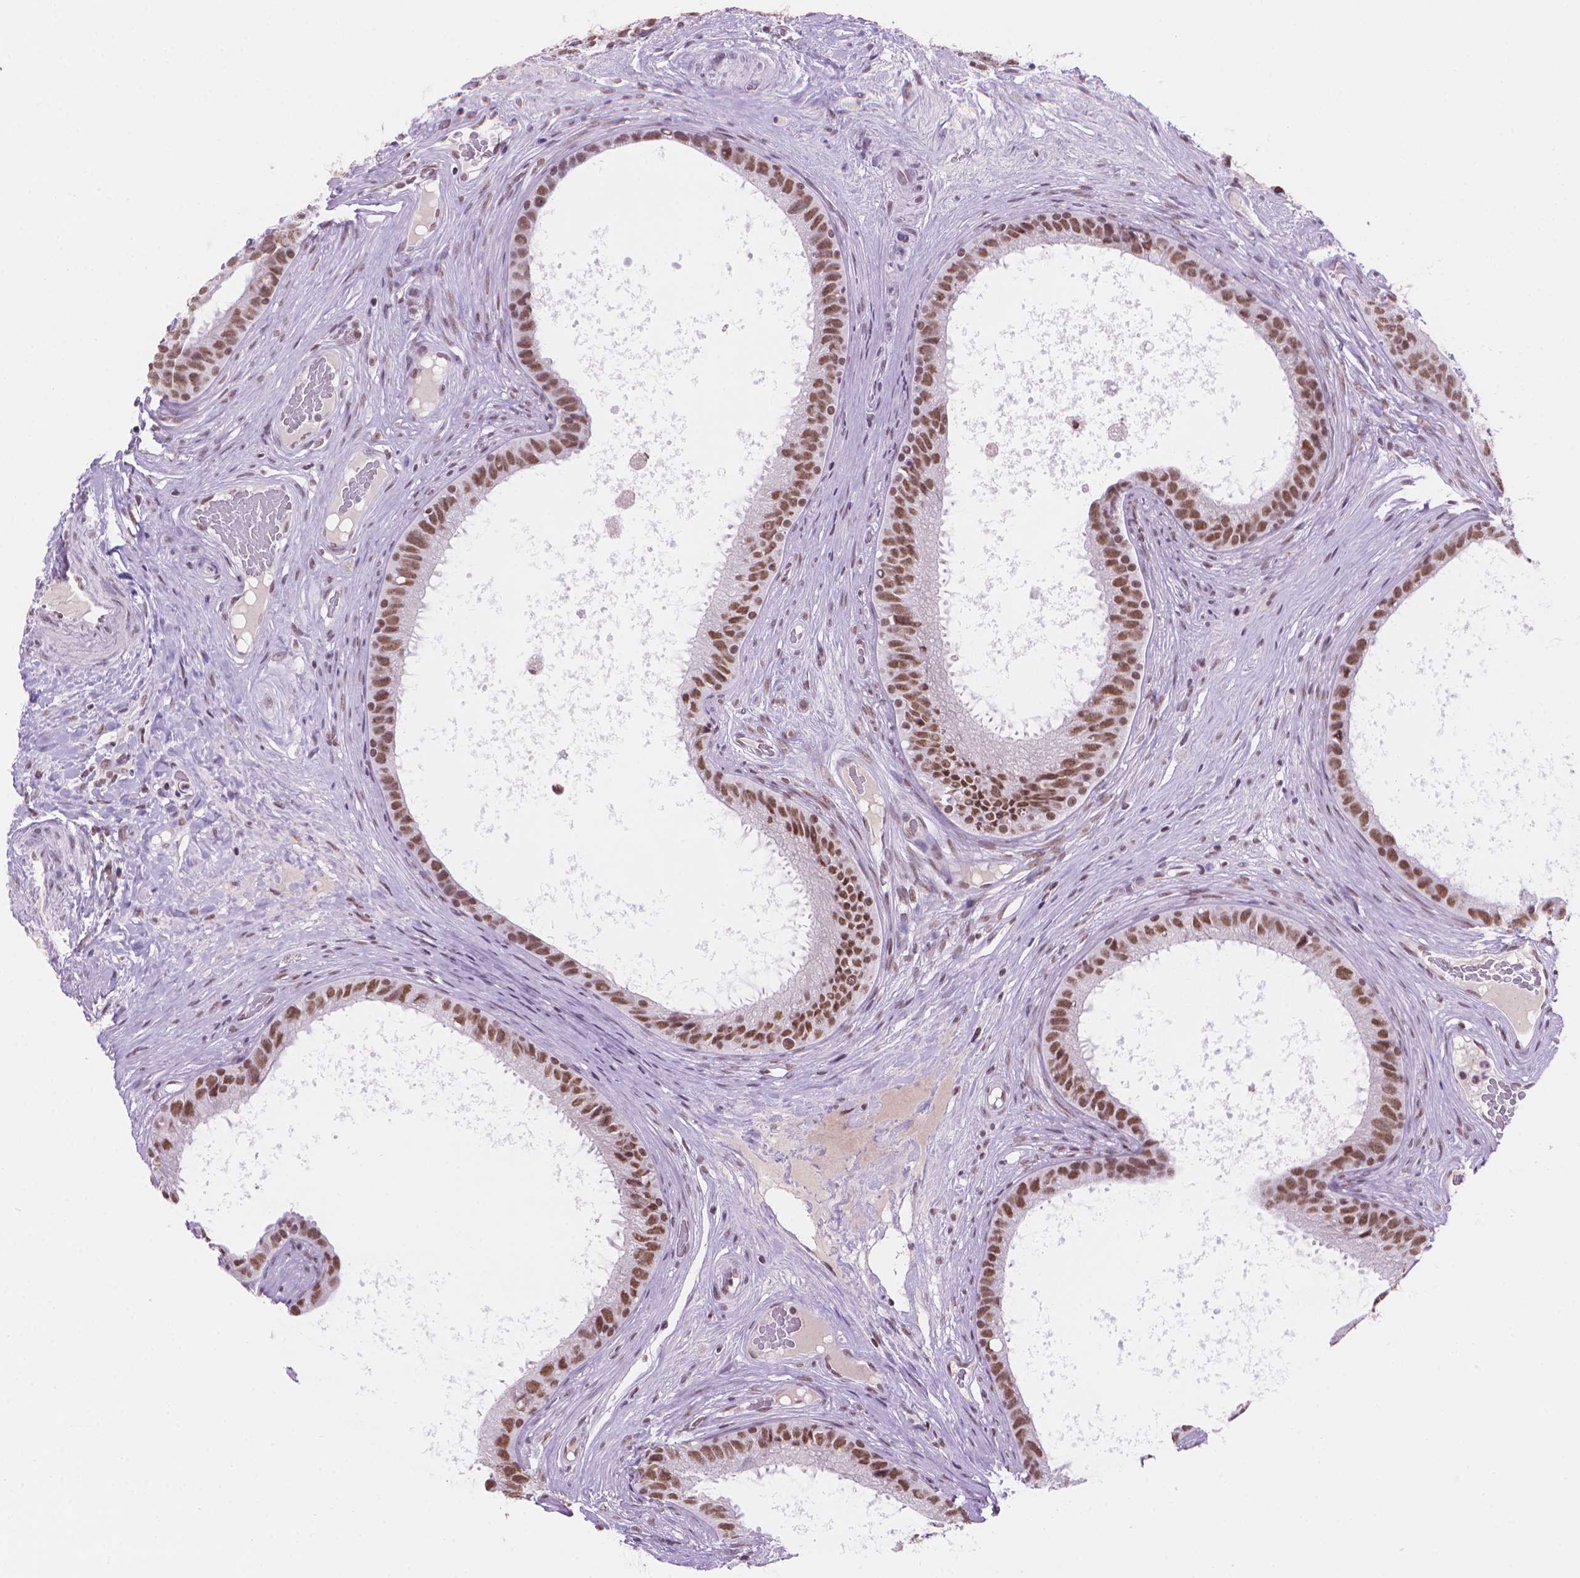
{"staining": {"intensity": "moderate", "quantity": ">75%", "location": "nuclear"}, "tissue": "epididymis", "cell_type": "Glandular cells", "image_type": "normal", "snomed": [{"axis": "morphology", "description": "Normal tissue, NOS"}, {"axis": "topography", "description": "Epididymis"}], "caption": "Protein positivity by IHC displays moderate nuclear positivity in about >75% of glandular cells in benign epididymis. (DAB (3,3'-diaminobenzidine) IHC with brightfield microscopy, high magnification).", "gene": "RPA4", "patient": {"sex": "male", "age": 59}}